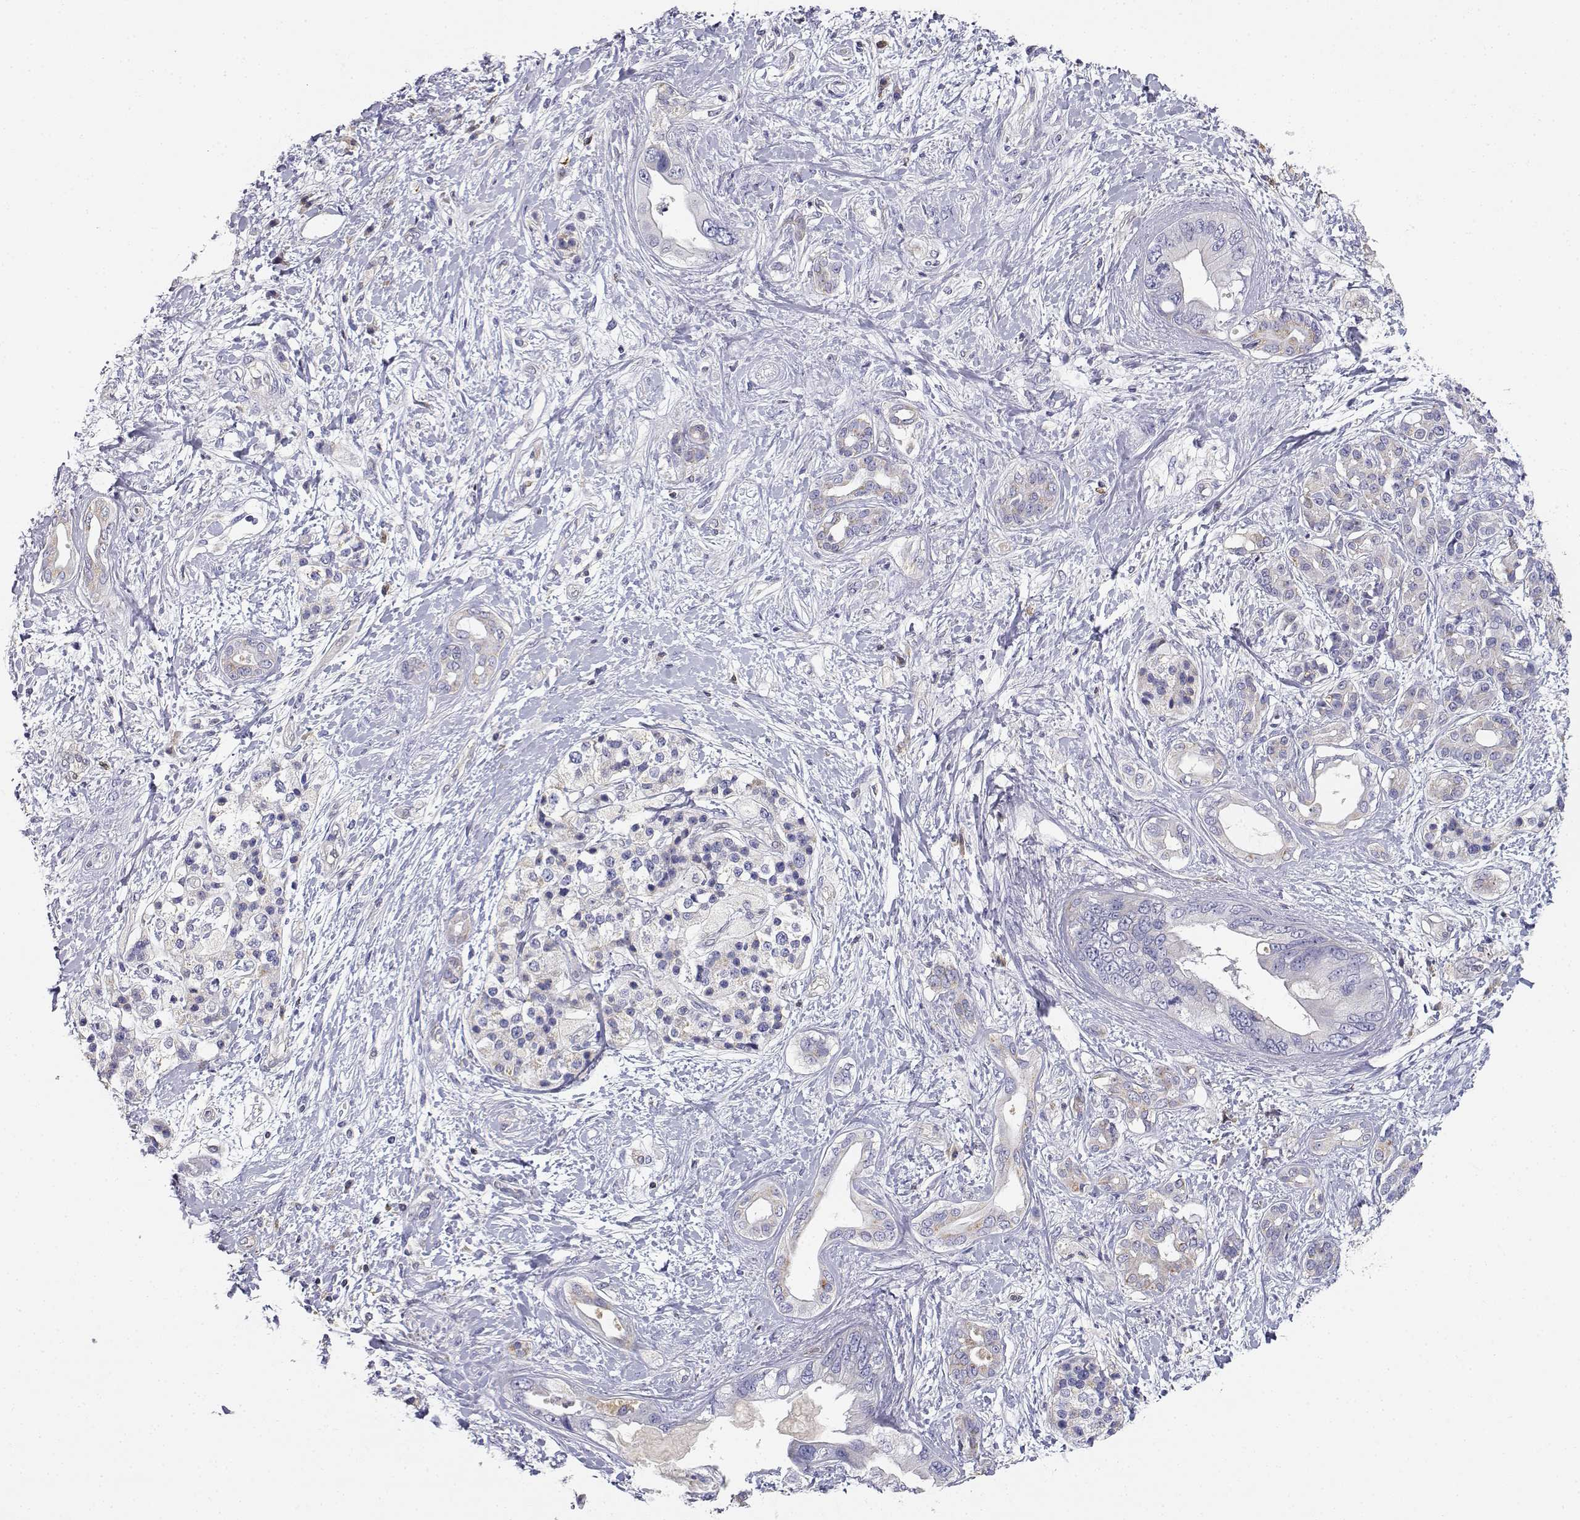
{"staining": {"intensity": "negative", "quantity": "none", "location": "none"}, "tissue": "pancreatic cancer", "cell_type": "Tumor cells", "image_type": "cancer", "snomed": [{"axis": "morphology", "description": "Adenocarcinoma, NOS"}, {"axis": "topography", "description": "Pancreas"}], "caption": "Immunohistochemistry of adenocarcinoma (pancreatic) exhibits no positivity in tumor cells. (Brightfield microscopy of DAB immunohistochemistry (IHC) at high magnification).", "gene": "ADA", "patient": {"sex": "female", "age": 56}}